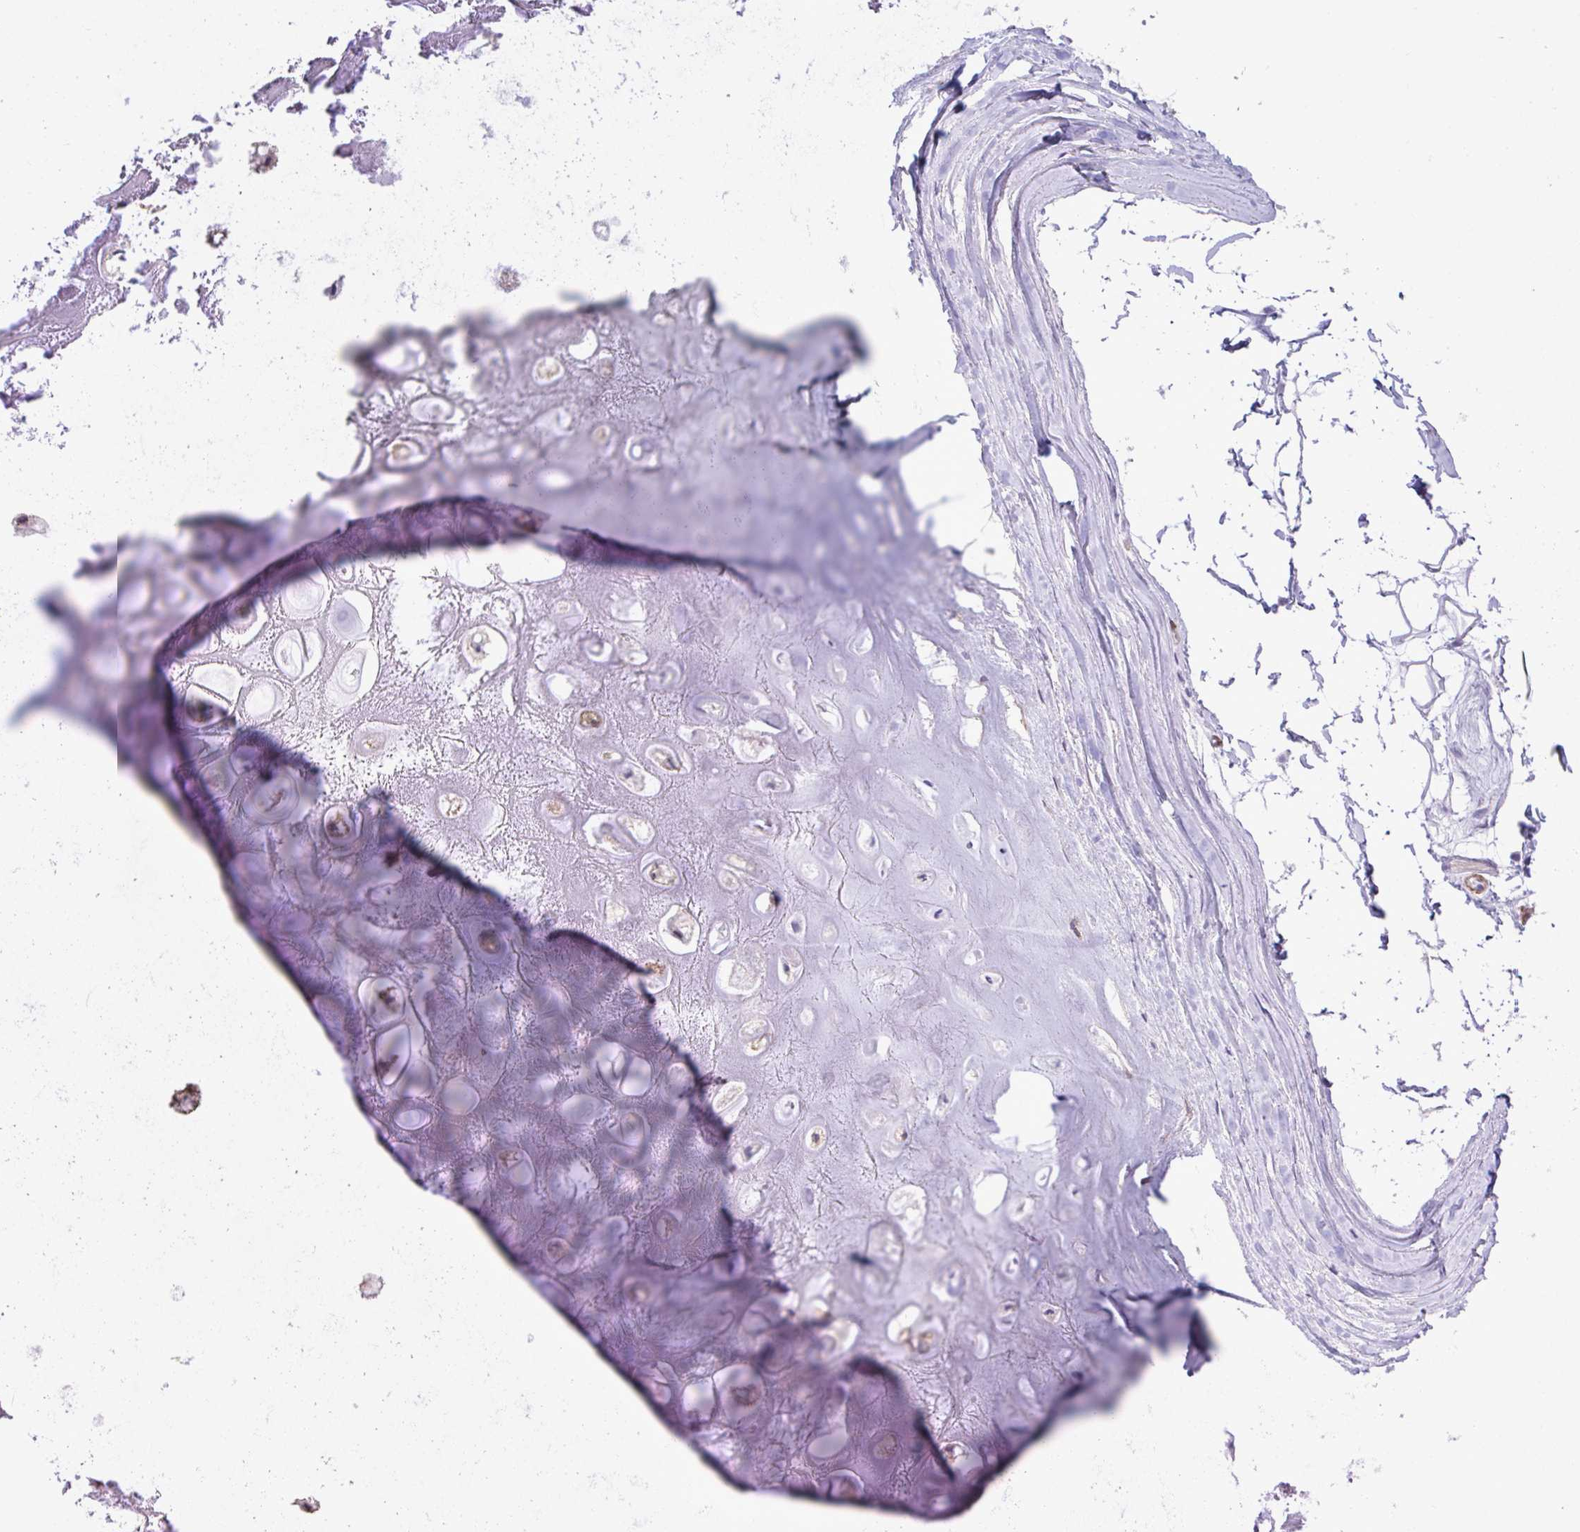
{"staining": {"intensity": "negative", "quantity": "none", "location": "none"}, "tissue": "adipose tissue", "cell_type": "Adipocytes", "image_type": "normal", "snomed": [{"axis": "morphology", "description": "Normal tissue, NOS"}, {"axis": "topography", "description": "Lymph node"}, {"axis": "topography", "description": "Cartilage tissue"}, {"axis": "topography", "description": "Nasopharynx"}], "caption": "Adipose tissue stained for a protein using IHC demonstrates no positivity adipocytes.", "gene": "SYNPO2L", "patient": {"sex": "male", "age": 63}}